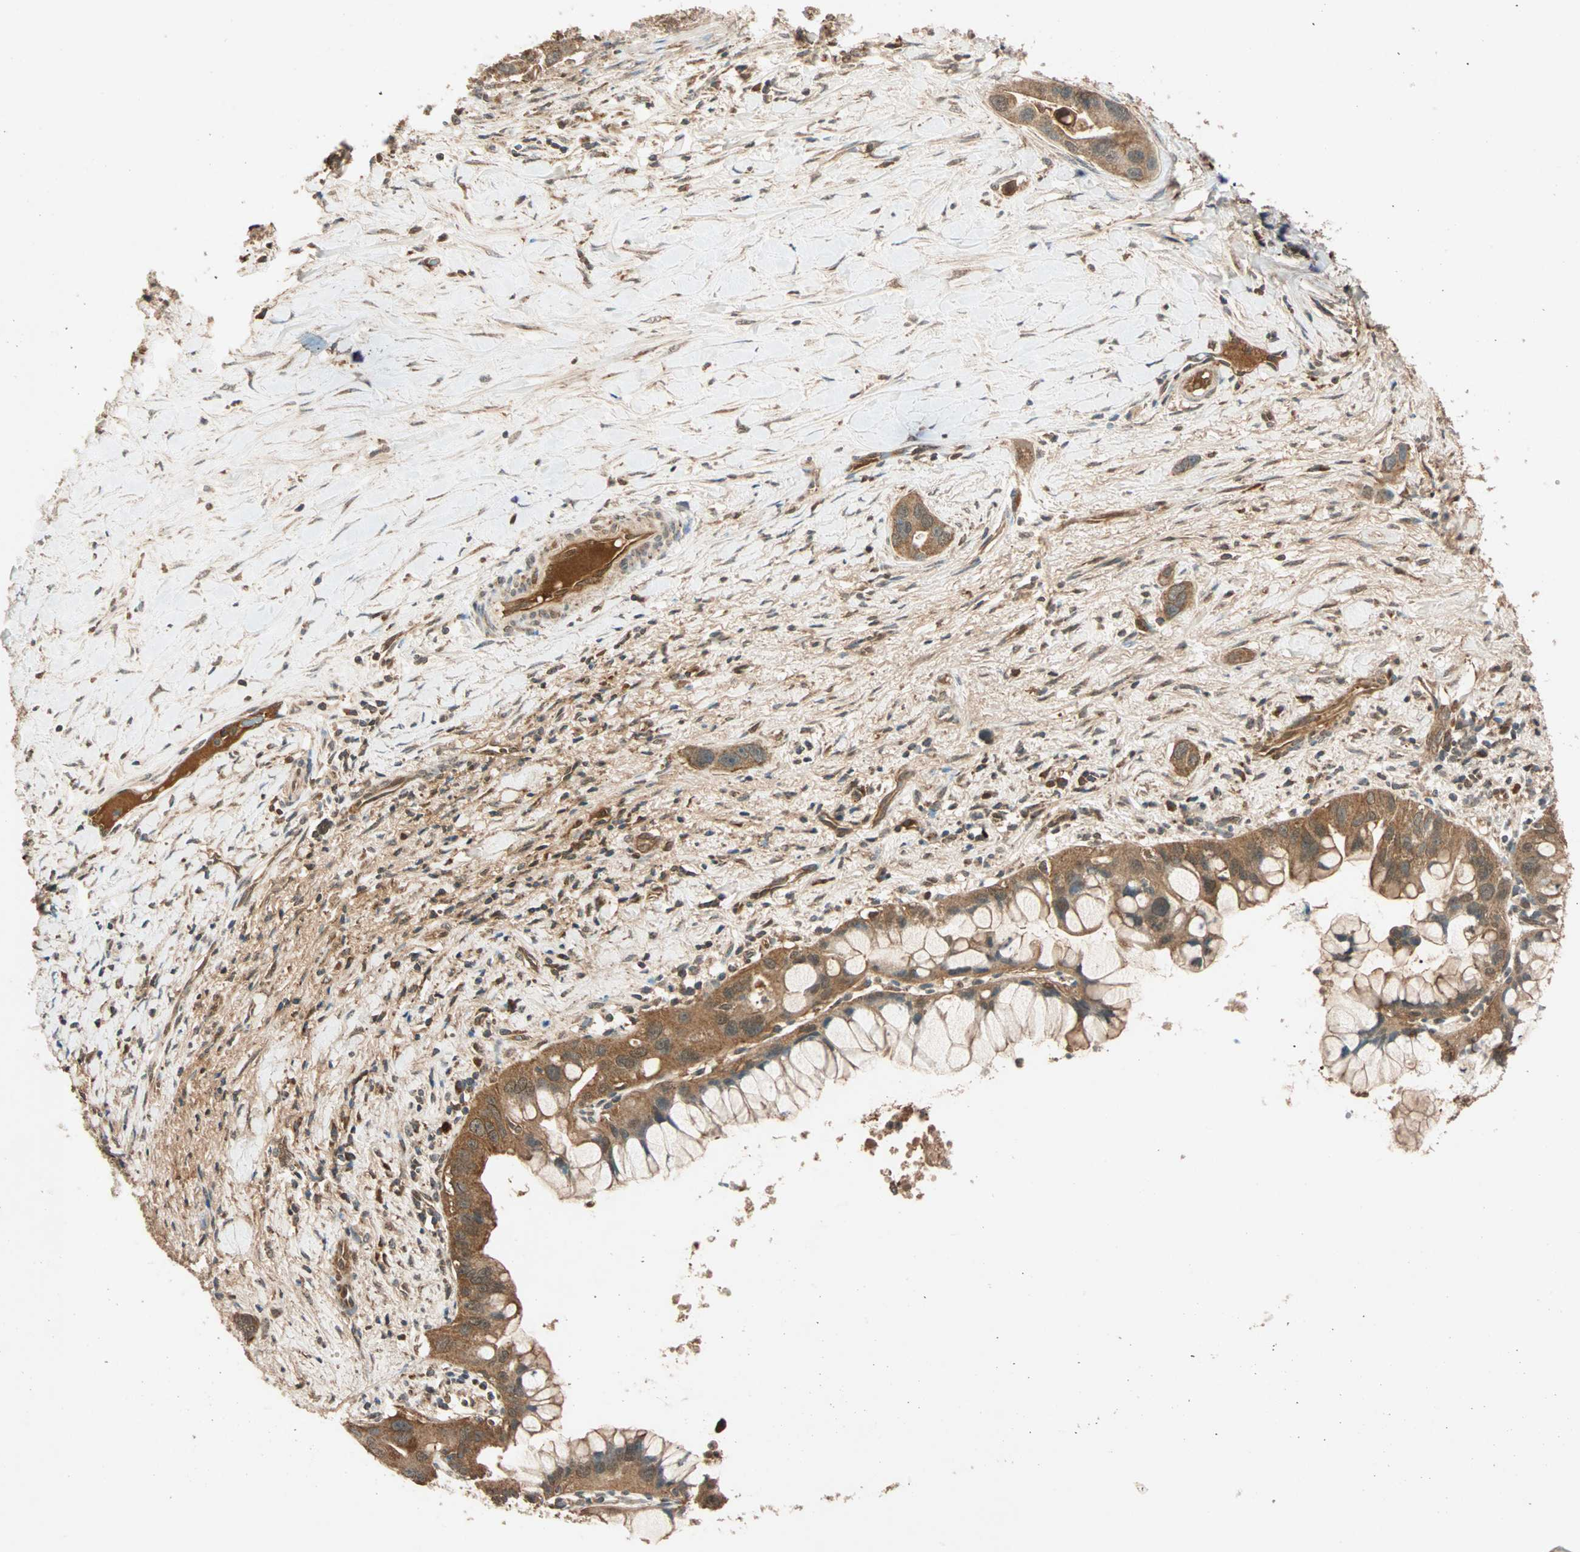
{"staining": {"intensity": "moderate", "quantity": ">75%", "location": "cytoplasmic/membranous"}, "tissue": "liver cancer", "cell_type": "Tumor cells", "image_type": "cancer", "snomed": [{"axis": "morphology", "description": "Cholangiocarcinoma"}, {"axis": "topography", "description": "Liver"}], "caption": "A high-resolution histopathology image shows immunohistochemistry (IHC) staining of liver cholangiocarcinoma, which demonstrates moderate cytoplasmic/membranous positivity in approximately >75% of tumor cells. The staining was performed using DAB (3,3'-diaminobenzidine), with brown indicating positive protein expression. Nuclei are stained blue with hematoxylin.", "gene": "MAPK1", "patient": {"sex": "female", "age": 65}}